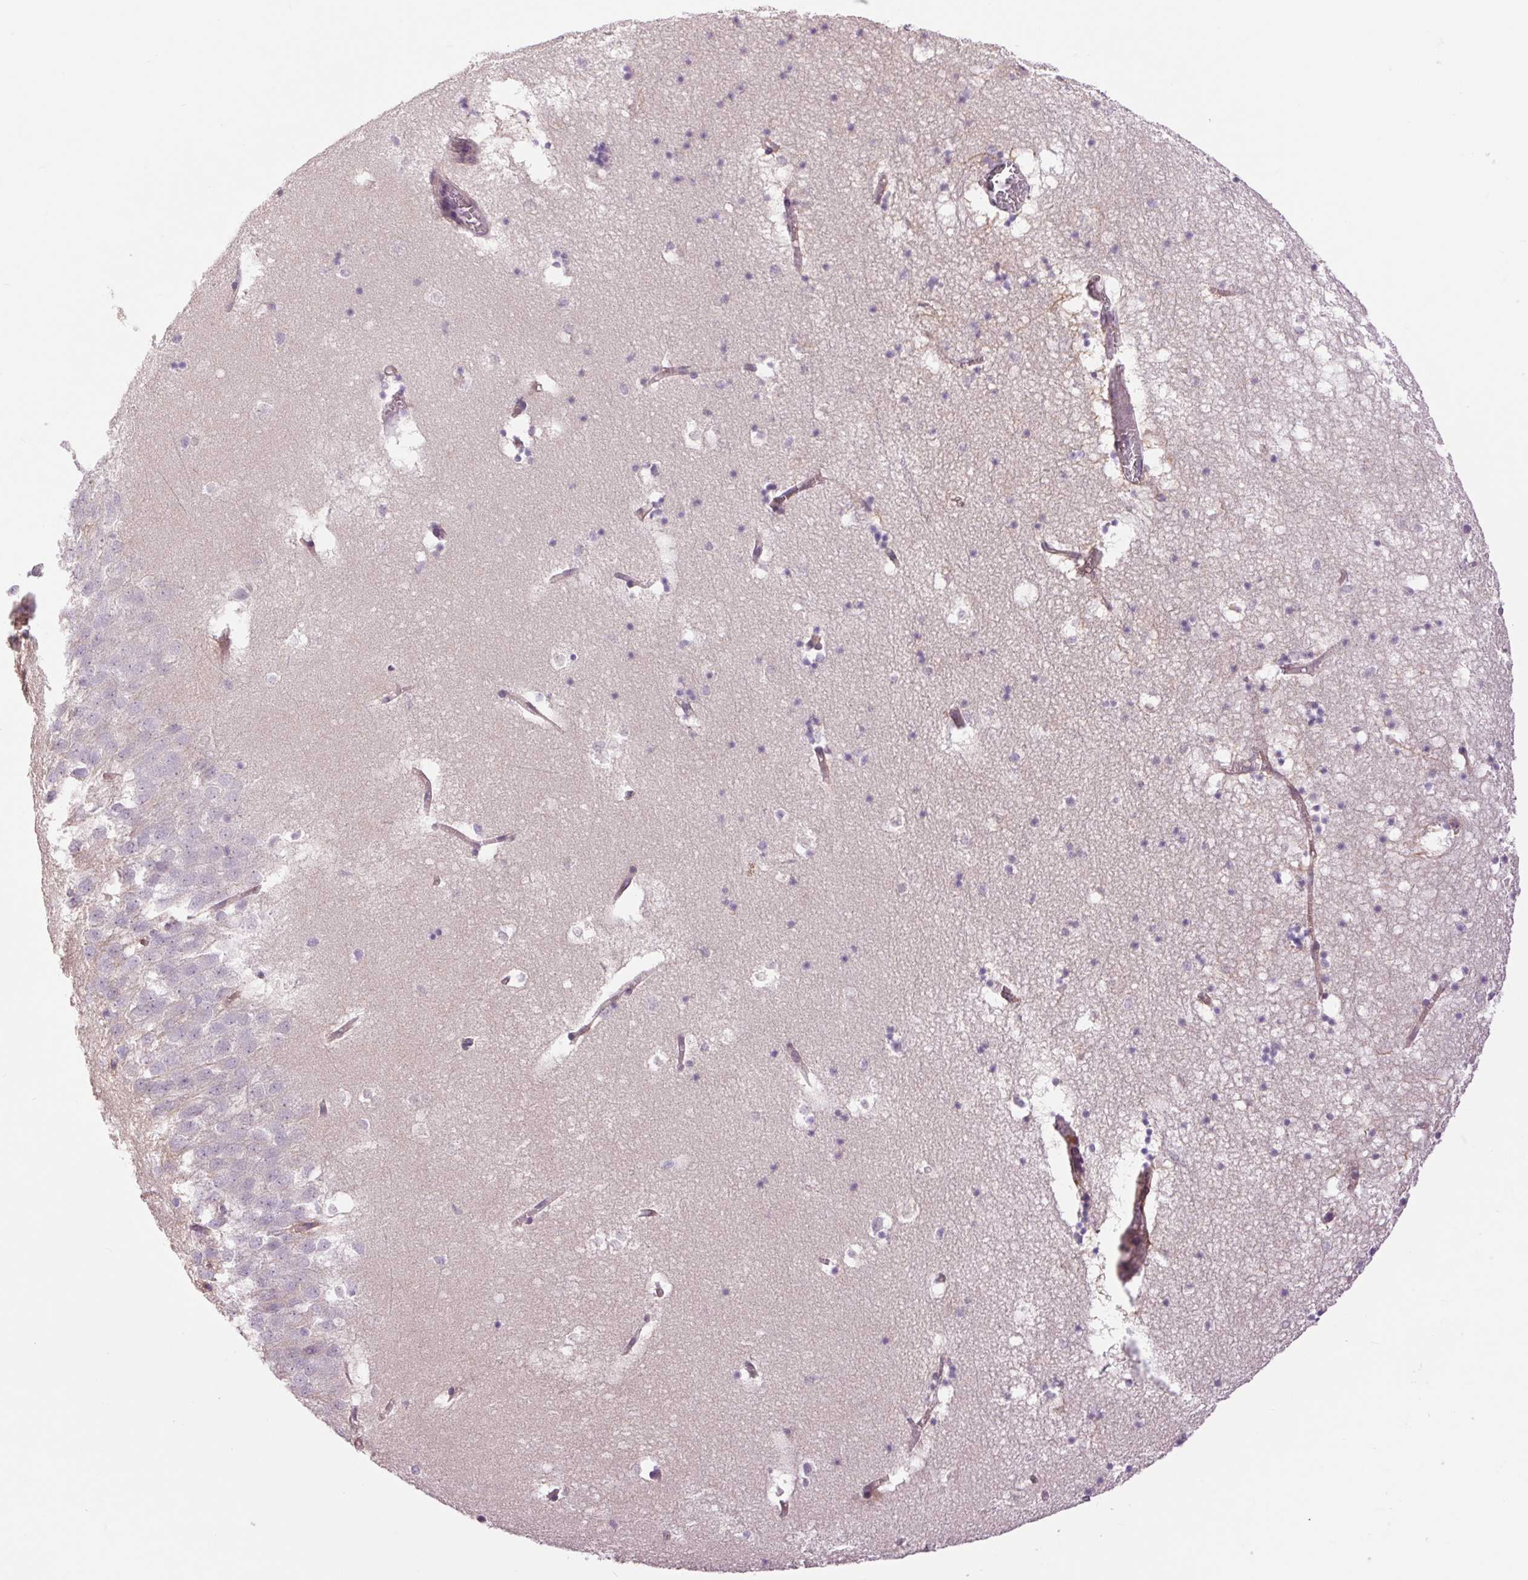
{"staining": {"intensity": "moderate", "quantity": "<25%", "location": "cytoplasmic/membranous"}, "tissue": "hippocampus", "cell_type": "Glial cells", "image_type": "normal", "snomed": [{"axis": "morphology", "description": "Normal tissue, NOS"}, {"axis": "topography", "description": "Hippocampus"}], "caption": "A photomicrograph of hippocampus stained for a protein reveals moderate cytoplasmic/membranous brown staining in glial cells. (IHC, brightfield microscopy, high magnification).", "gene": "CTNNA3", "patient": {"sex": "male", "age": 58}}